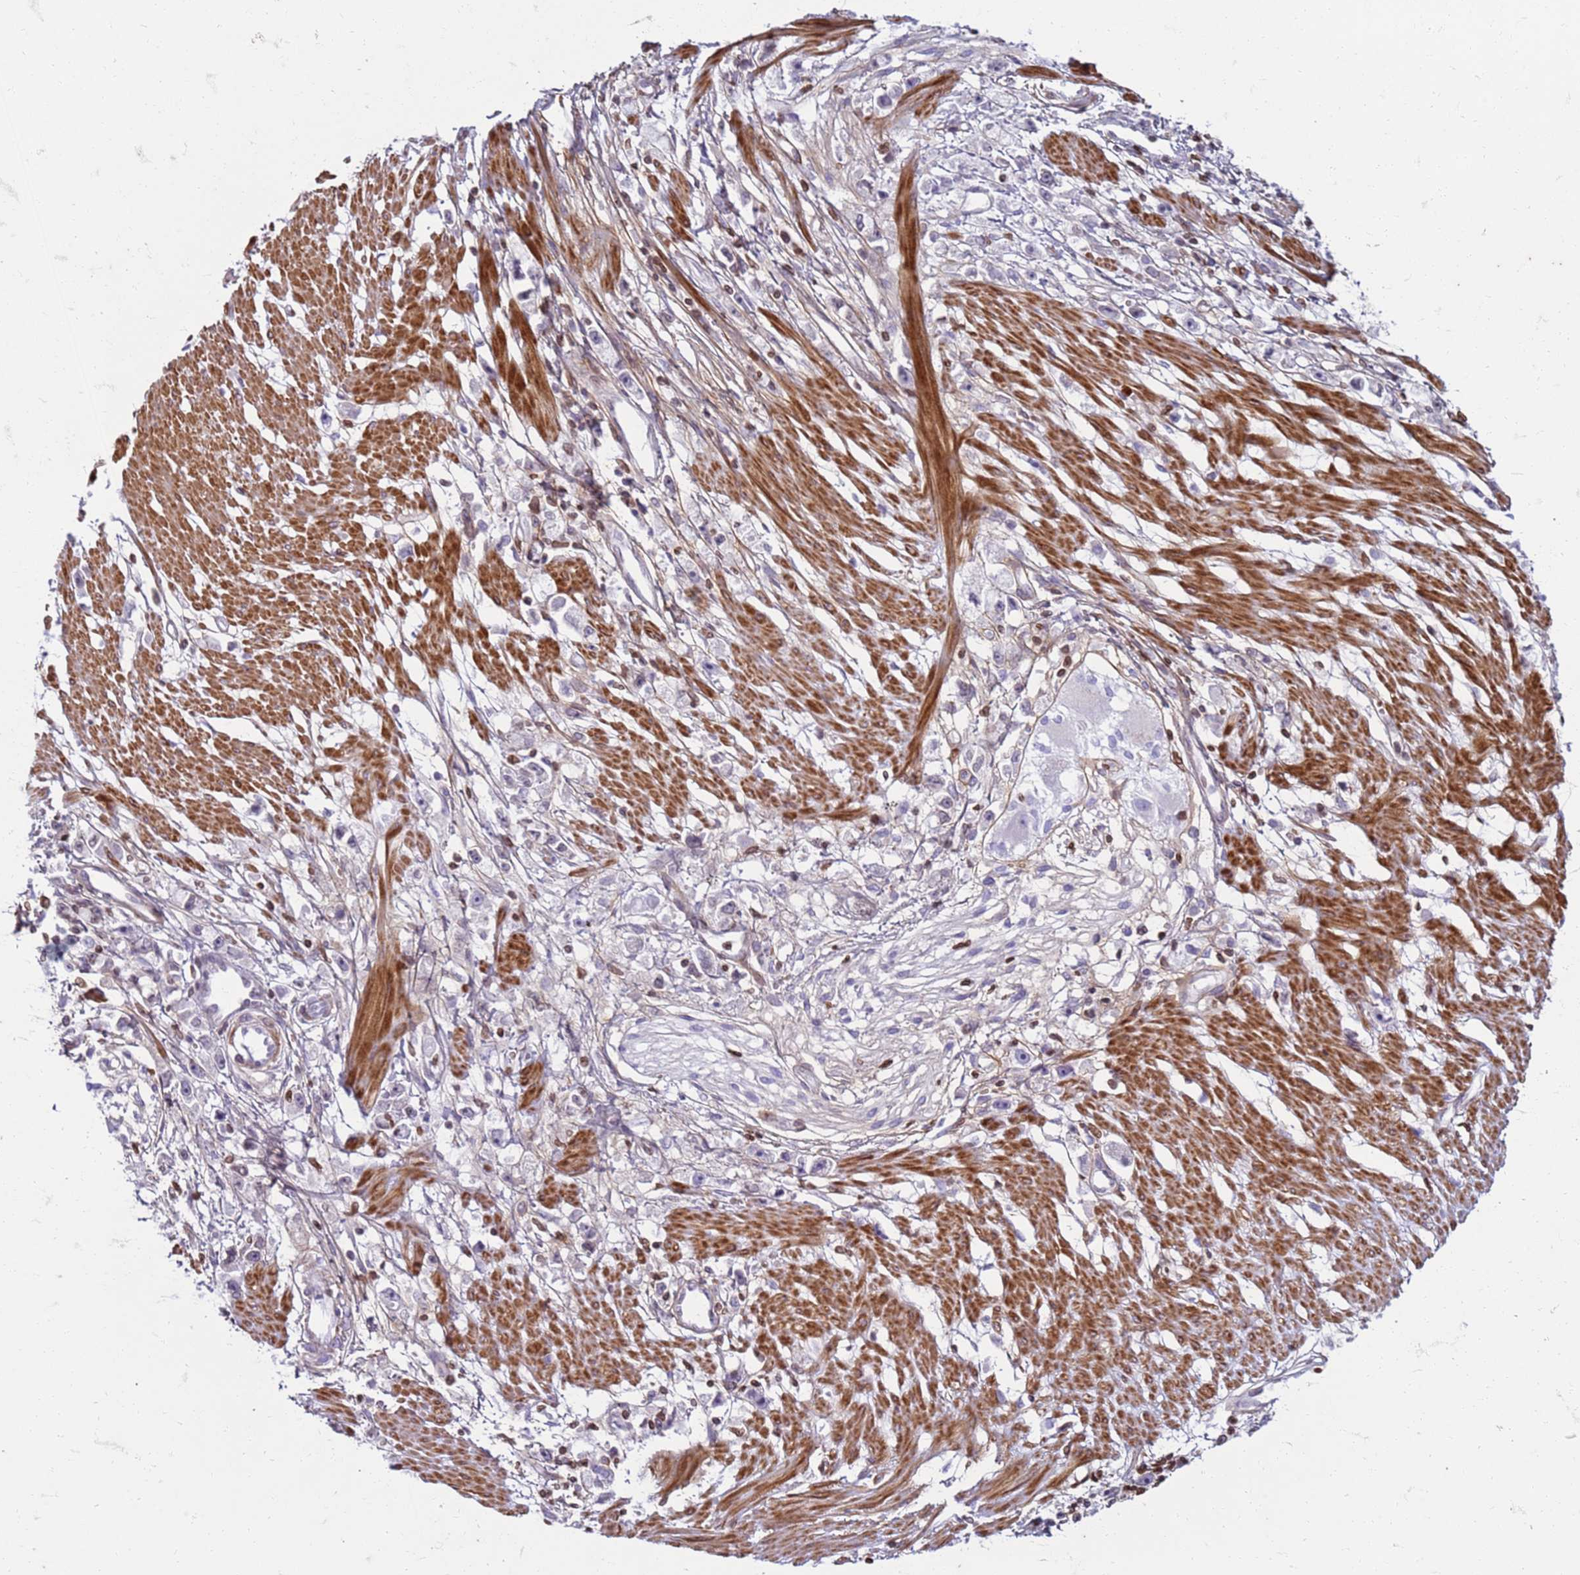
{"staining": {"intensity": "negative", "quantity": "none", "location": "none"}, "tissue": "stomach cancer", "cell_type": "Tumor cells", "image_type": "cancer", "snomed": [{"axis": "morphology", "description": "Adenocarcinoma, NOS"}, {"axis": "topography", "description": "Stomach"}], "caption": "High power microscopy photomicrograph of an immunohistochemistry image of stomach cancer, revealing no significant positivity in tumor cells.", "gene": "METTL25B", "patient": {"sex": "female", "age": 59}}